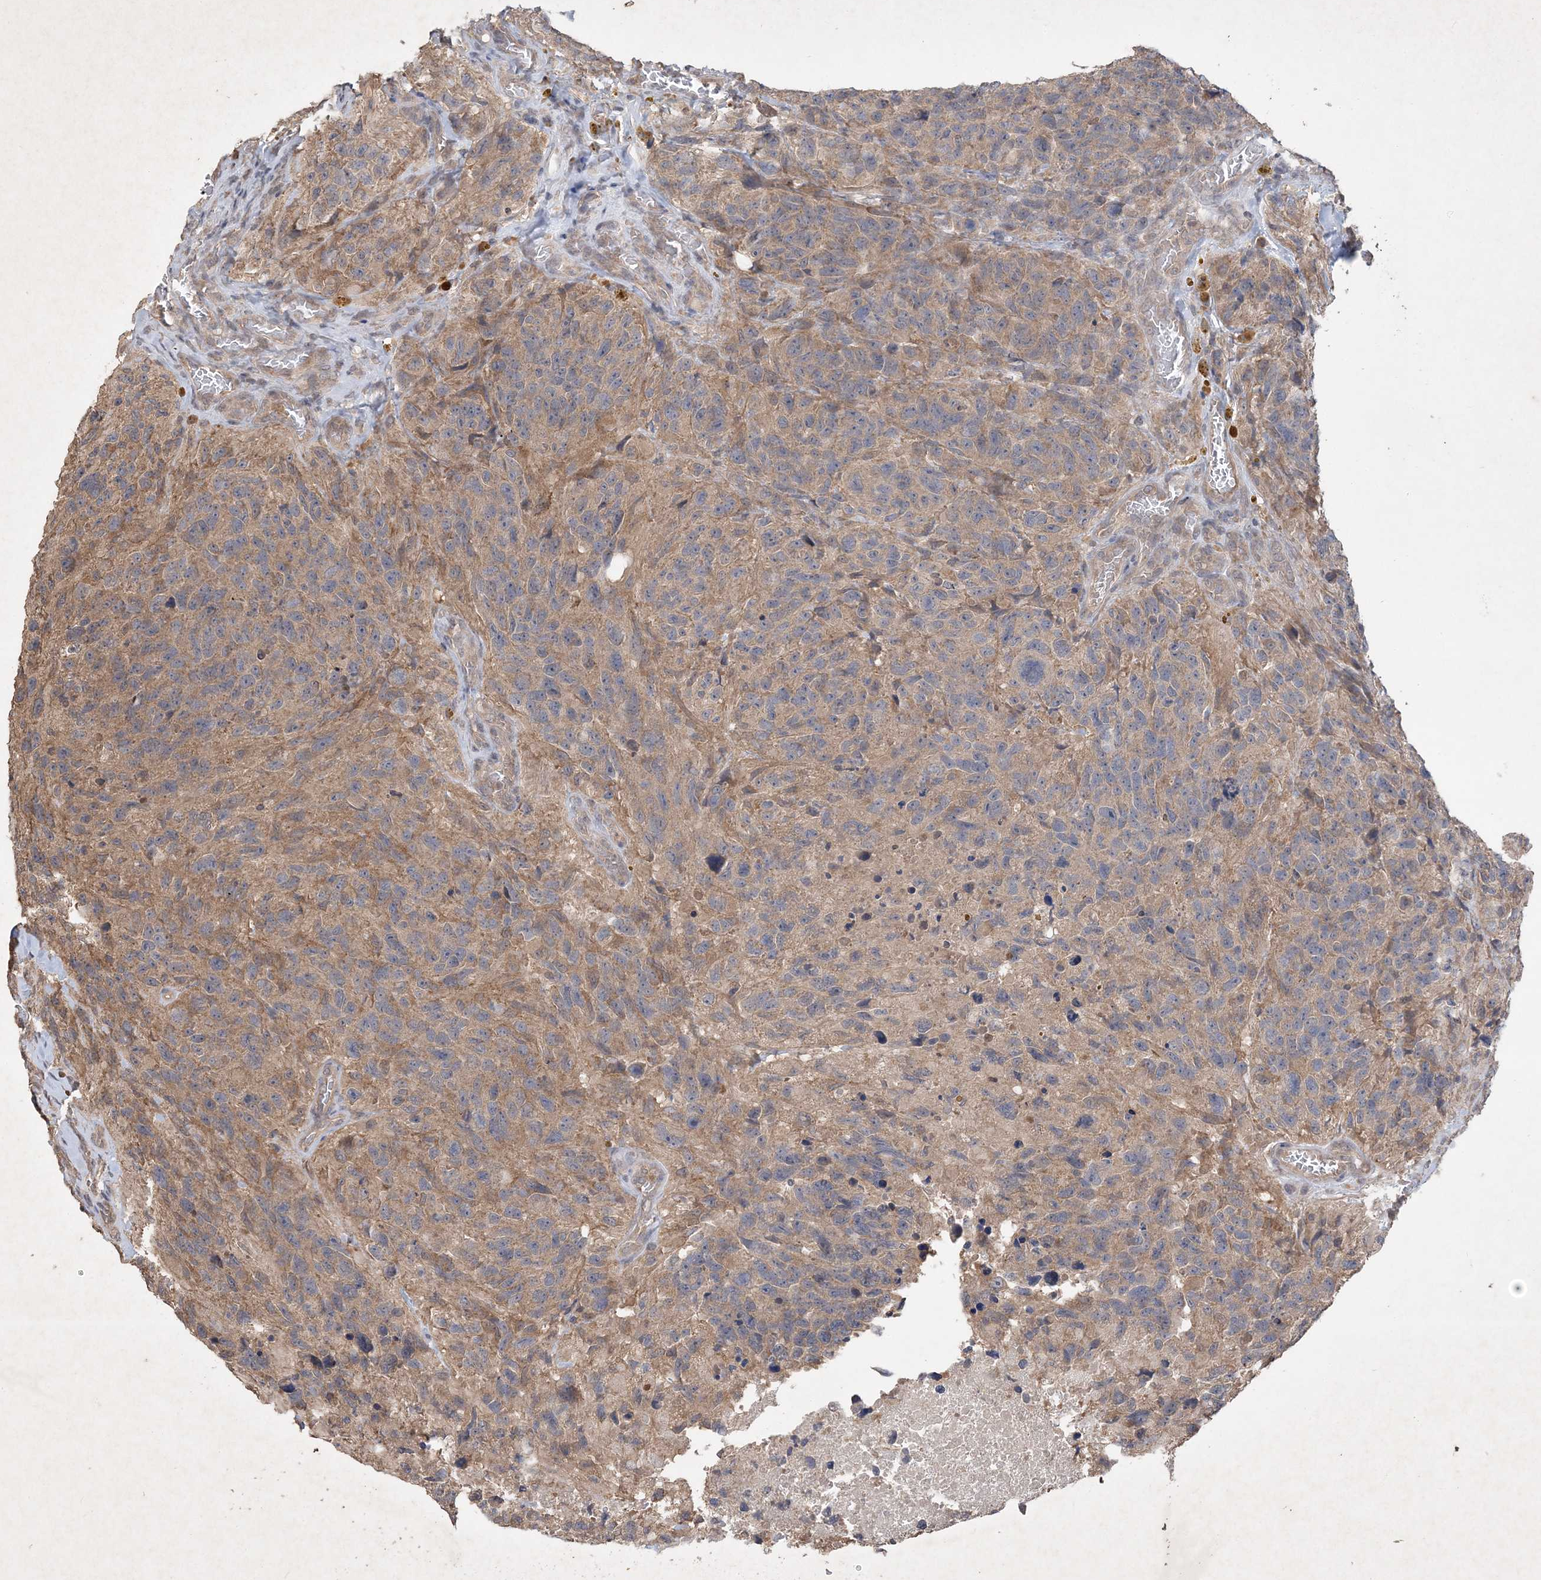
{"staining": {"intensity": "moderate", "quantity": "<25%", "location": "cytoplasmic/membranous"}, "tissue": "glioma", "cell_type": "Tumor cells", "image_type": "cancer", "snomed": [{"axis": "morphology", "description": "Glioma, malignant, High grade"}, {"axis": "topography", "description": "Brain"}], "caption": "Immunohistochemistry (IHC) of human malignant glioma (high-grade) reveals low levels of moderate cytoplasmic/membranous positivity in approximately <25% of tumor cells.", "gene": "AKR7A2", "patient": {"sex": "male", "age": 69}}